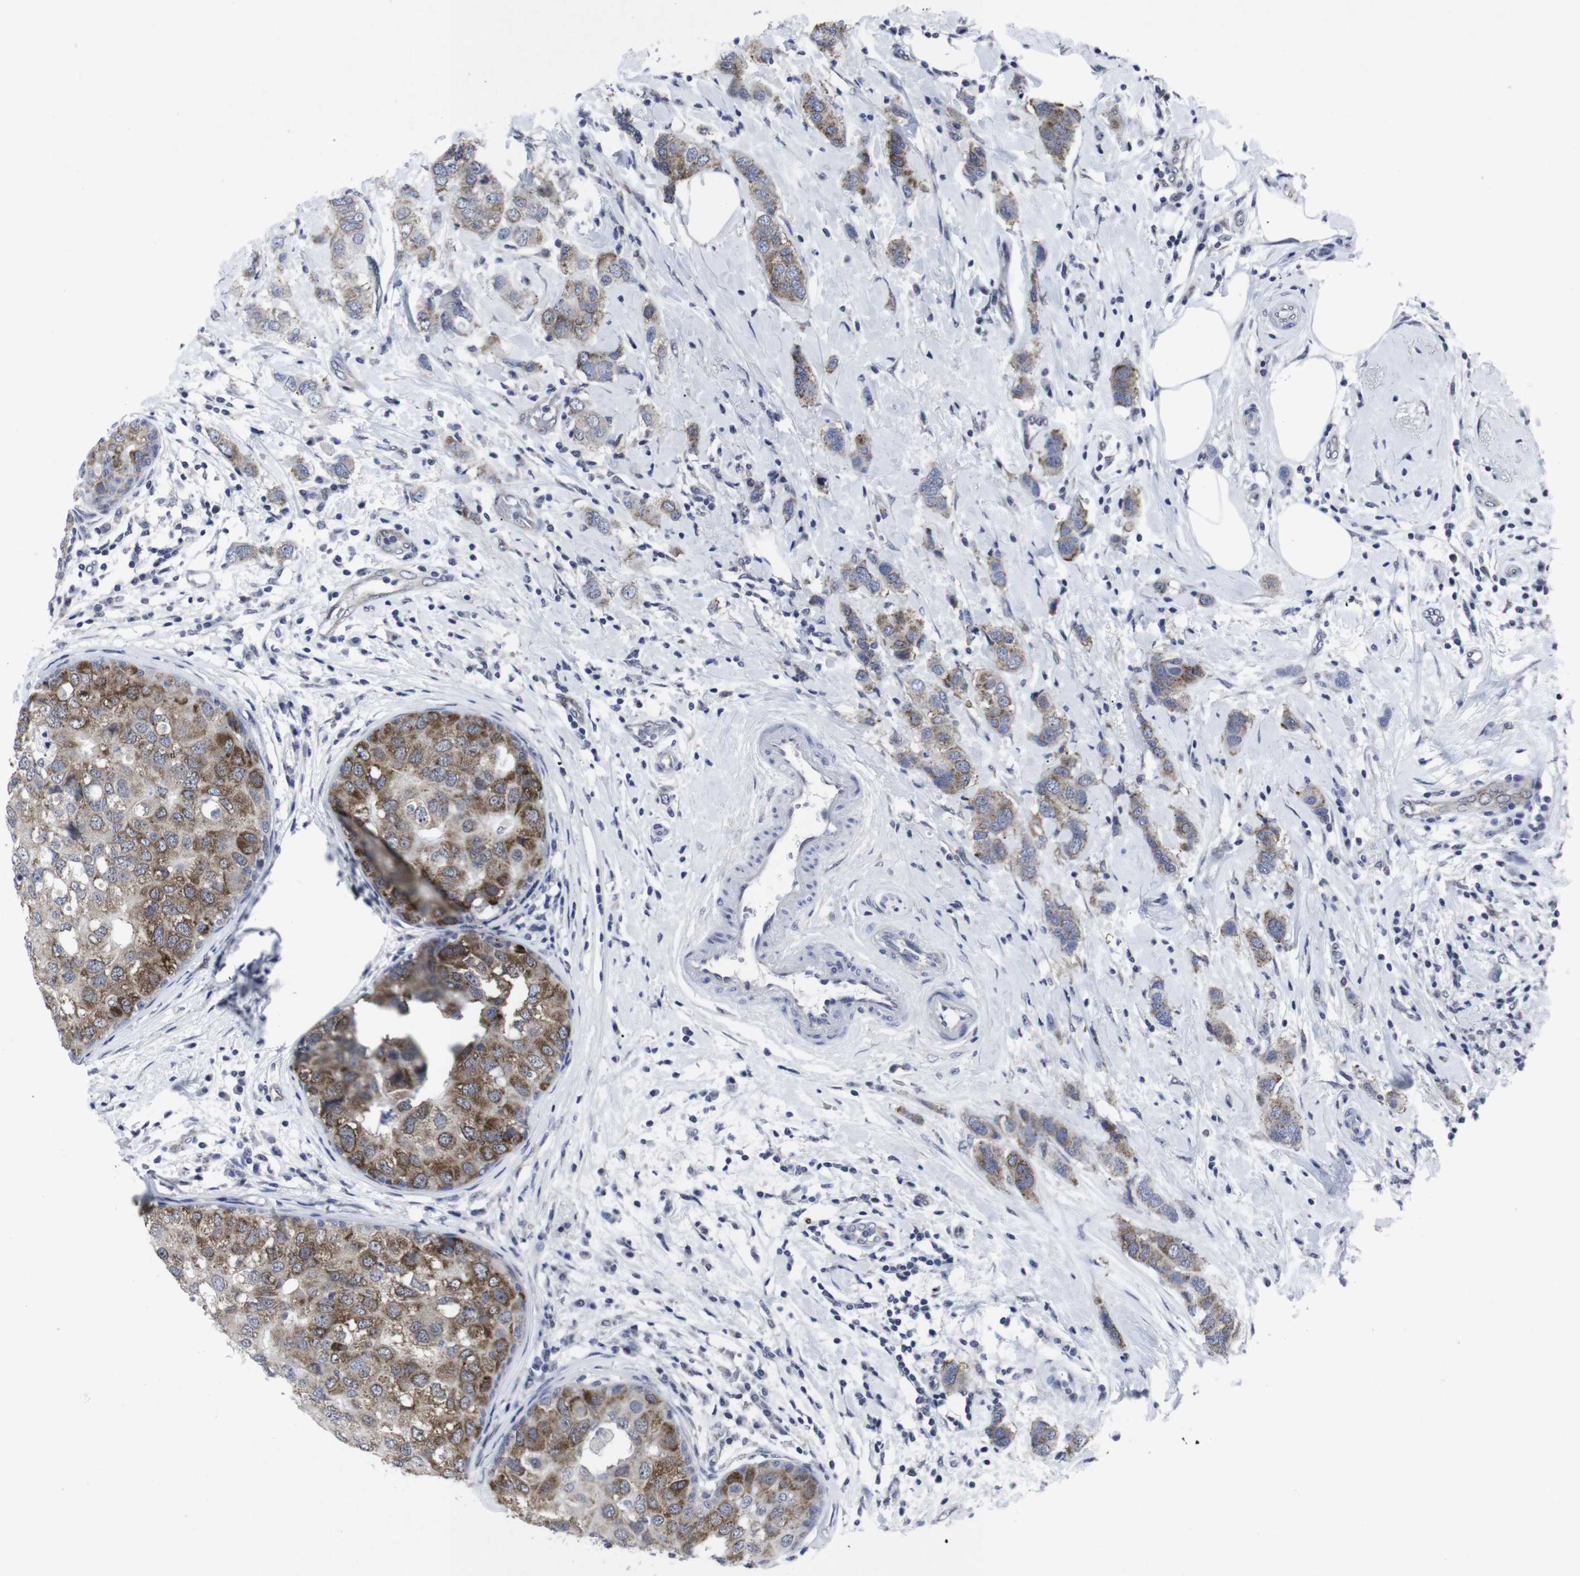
{"staining": {"intensity": "moderate", "quantity": ">75%", "location": "cytoplasmic/membranous"}, "tissue": "breast cancer", "cell_type": "Tumor cells", "image_type": "cancer", "snomed": [{"axis": "morphology", "description": "Duct carcinoma"}, {"axis": "topography", "description": "Breast"}], "caption": "High-power microscopy captured an IHC histopathology image of breast cancer, revealing moderate cytoplasmic/membranous expression in approximately >75% of tumor cells. The protein of interest is stained brown, and the nuclei are stained in blue (DAB (3,3'-diaminobenzidine) IHC with brightfield microscopy, high magnification).", "gene": "GEMIN2", "patient": {"sex": "female", "age": 50}}